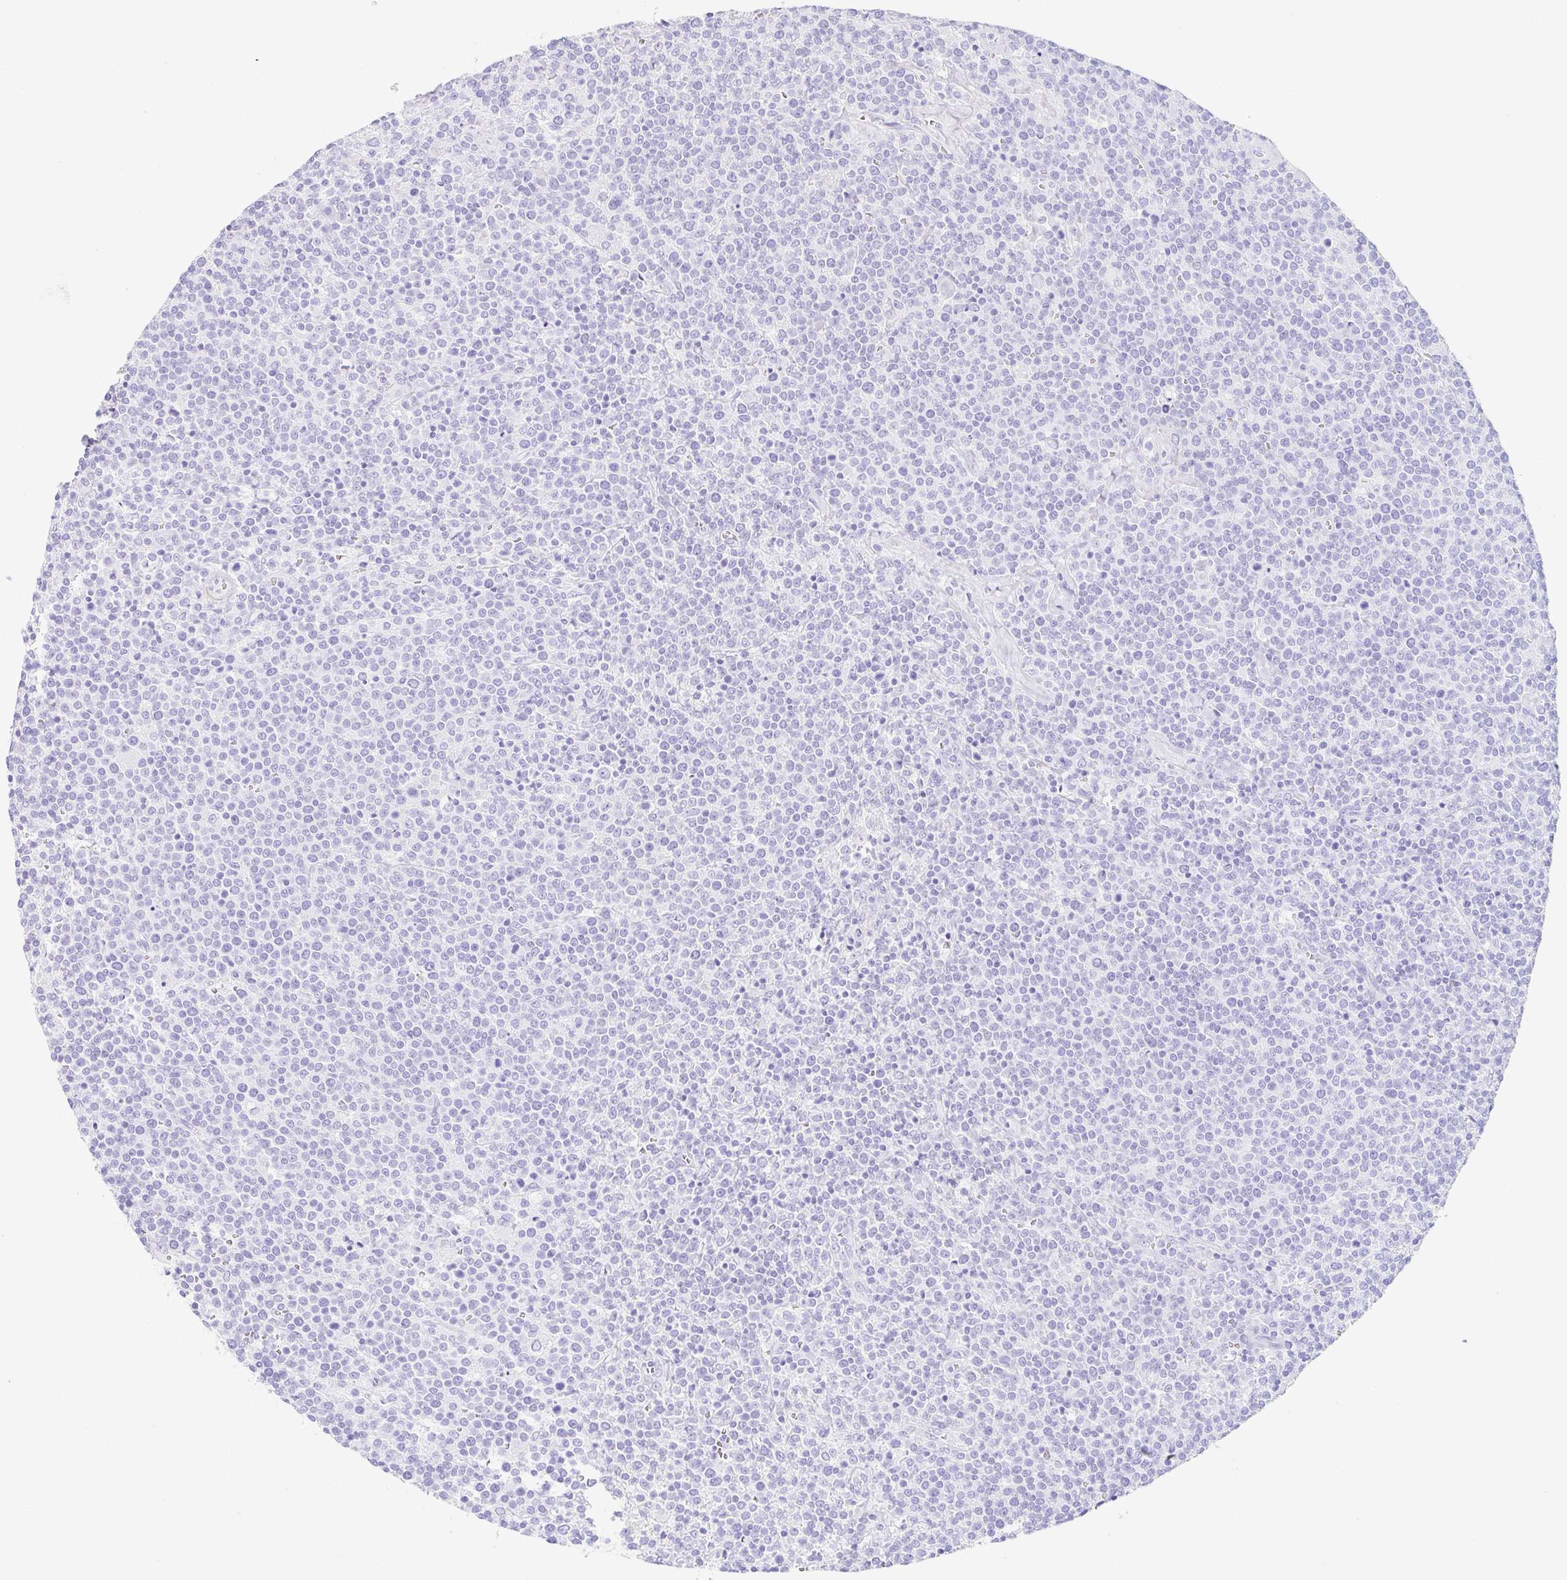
{"staining": {"intensity": "negative", "quantity": "none", "location": "none"}, "tissue": "lymphoma", "cell_type": "Tumor cells", "image_type": "cancer", "snomed": [{"axis": "morphology", "description": "Malignant lymphoma, non-Hodgkin's type, High grade"}, {"axis": "topography", "description": "Lymph node"}], "caption": "A high-resolution micrograph shows immunohistochemistry (IHC) staining of malignant lymphoma, non-Hodgkin's type (high-grade), which displays no significant positivity in tumor cells. Brightfield microscopy of IHC stained with DAB (3,3'-diaminobenzidine) (brown) and hematoxylin (blue), captured at high magnification.", "gene": "CLDND2", "patient": {"sex": "male", "age": 61}}